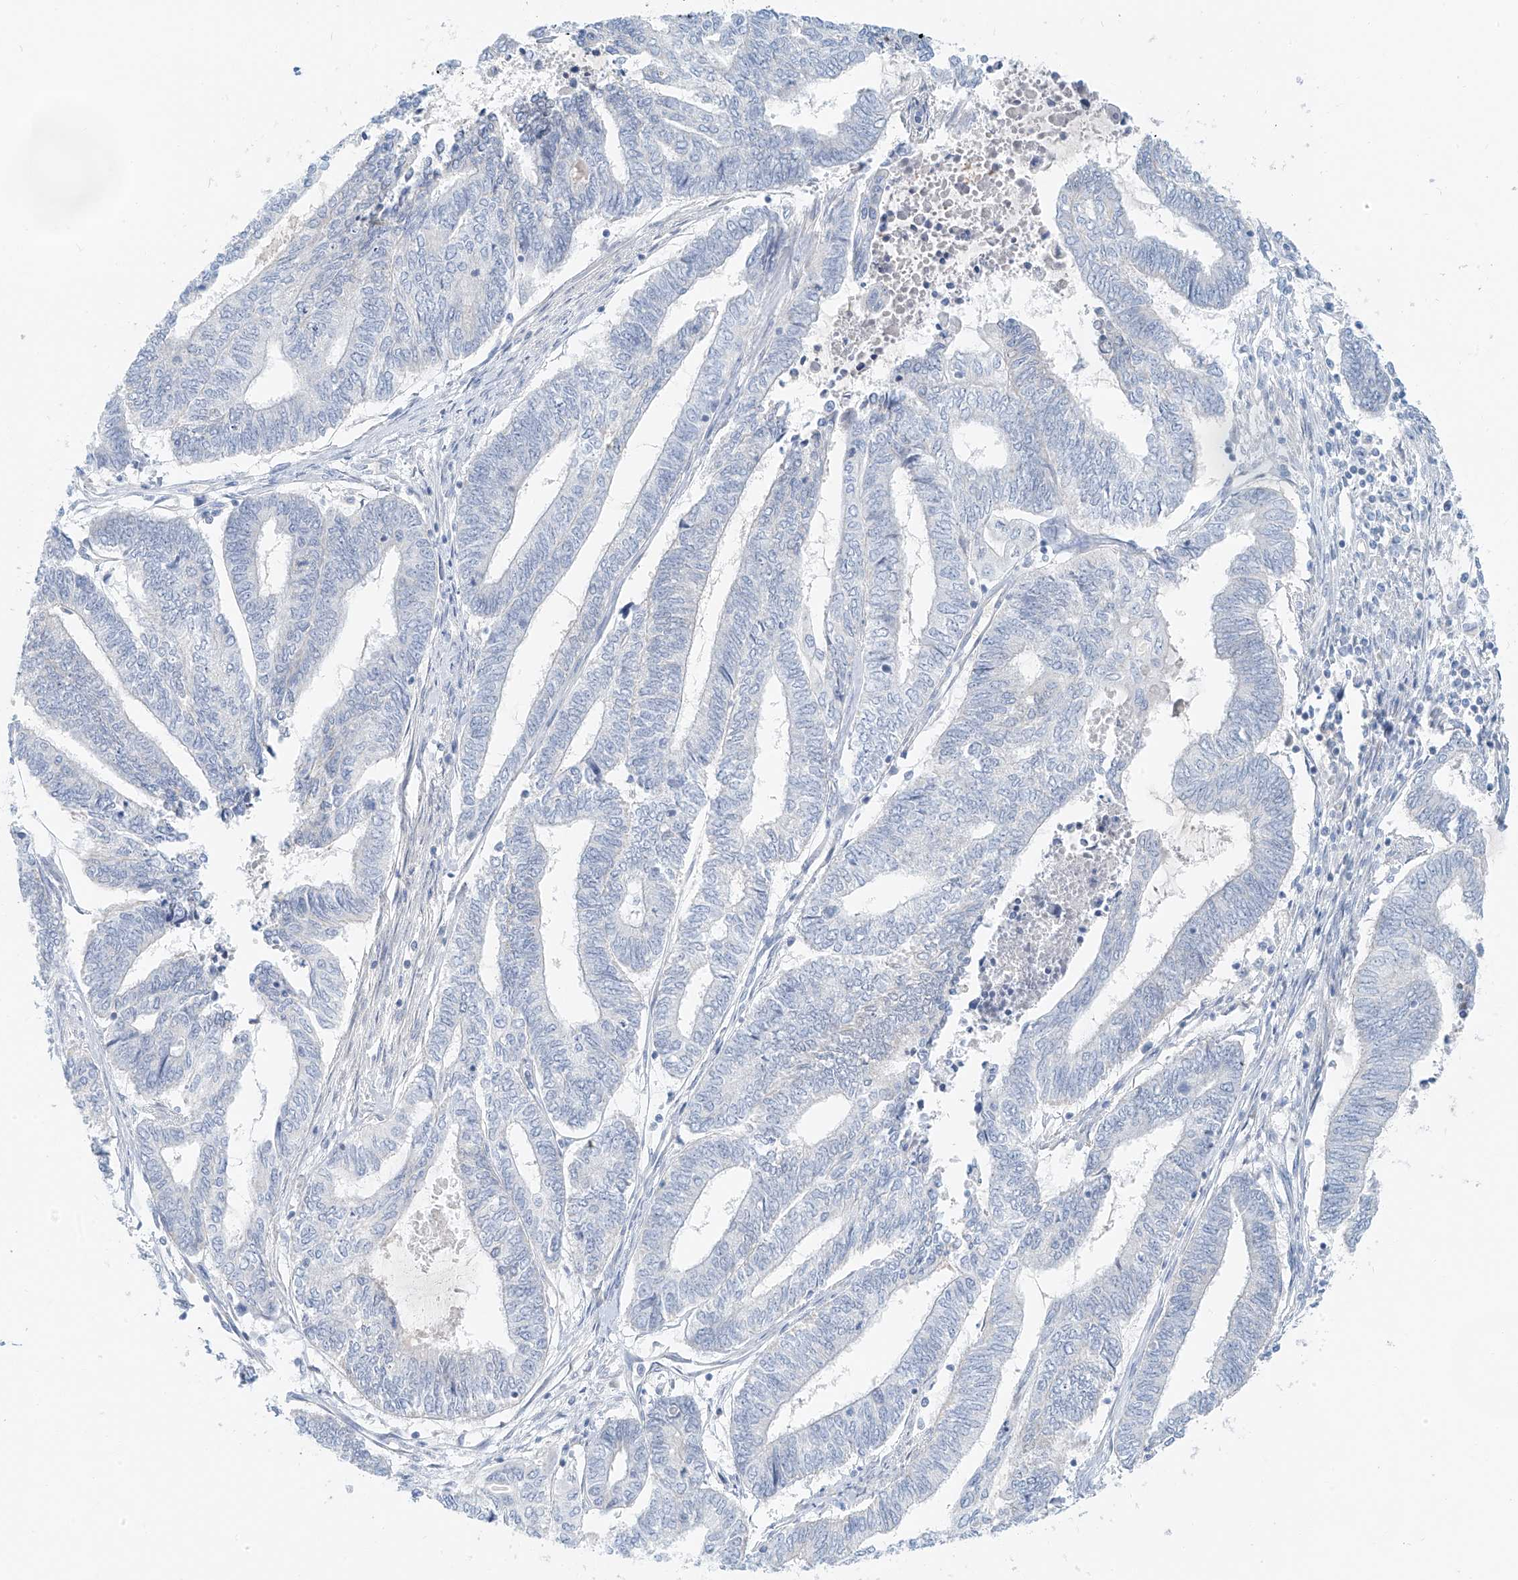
{"staining": {"intensity": "negative", "quantity": "none", "location": "none"}, "tissue": "endometrial cancer", "cell_type": "Tumor cells", "image_type": "cancer", "snomed": [{"axis": "morphology", "description": "Adenocarcinoma, NOS"}, {"axis": "topography", "description": "Uterus"}, {"axis": "topography", "description": "Endometrium"}], "caption": "Immunohistochemistry of human endometrial cancer reveals no staining in tumor cells.", "gene": "PGC", "patient": {"sex": "female", "age": 70}}